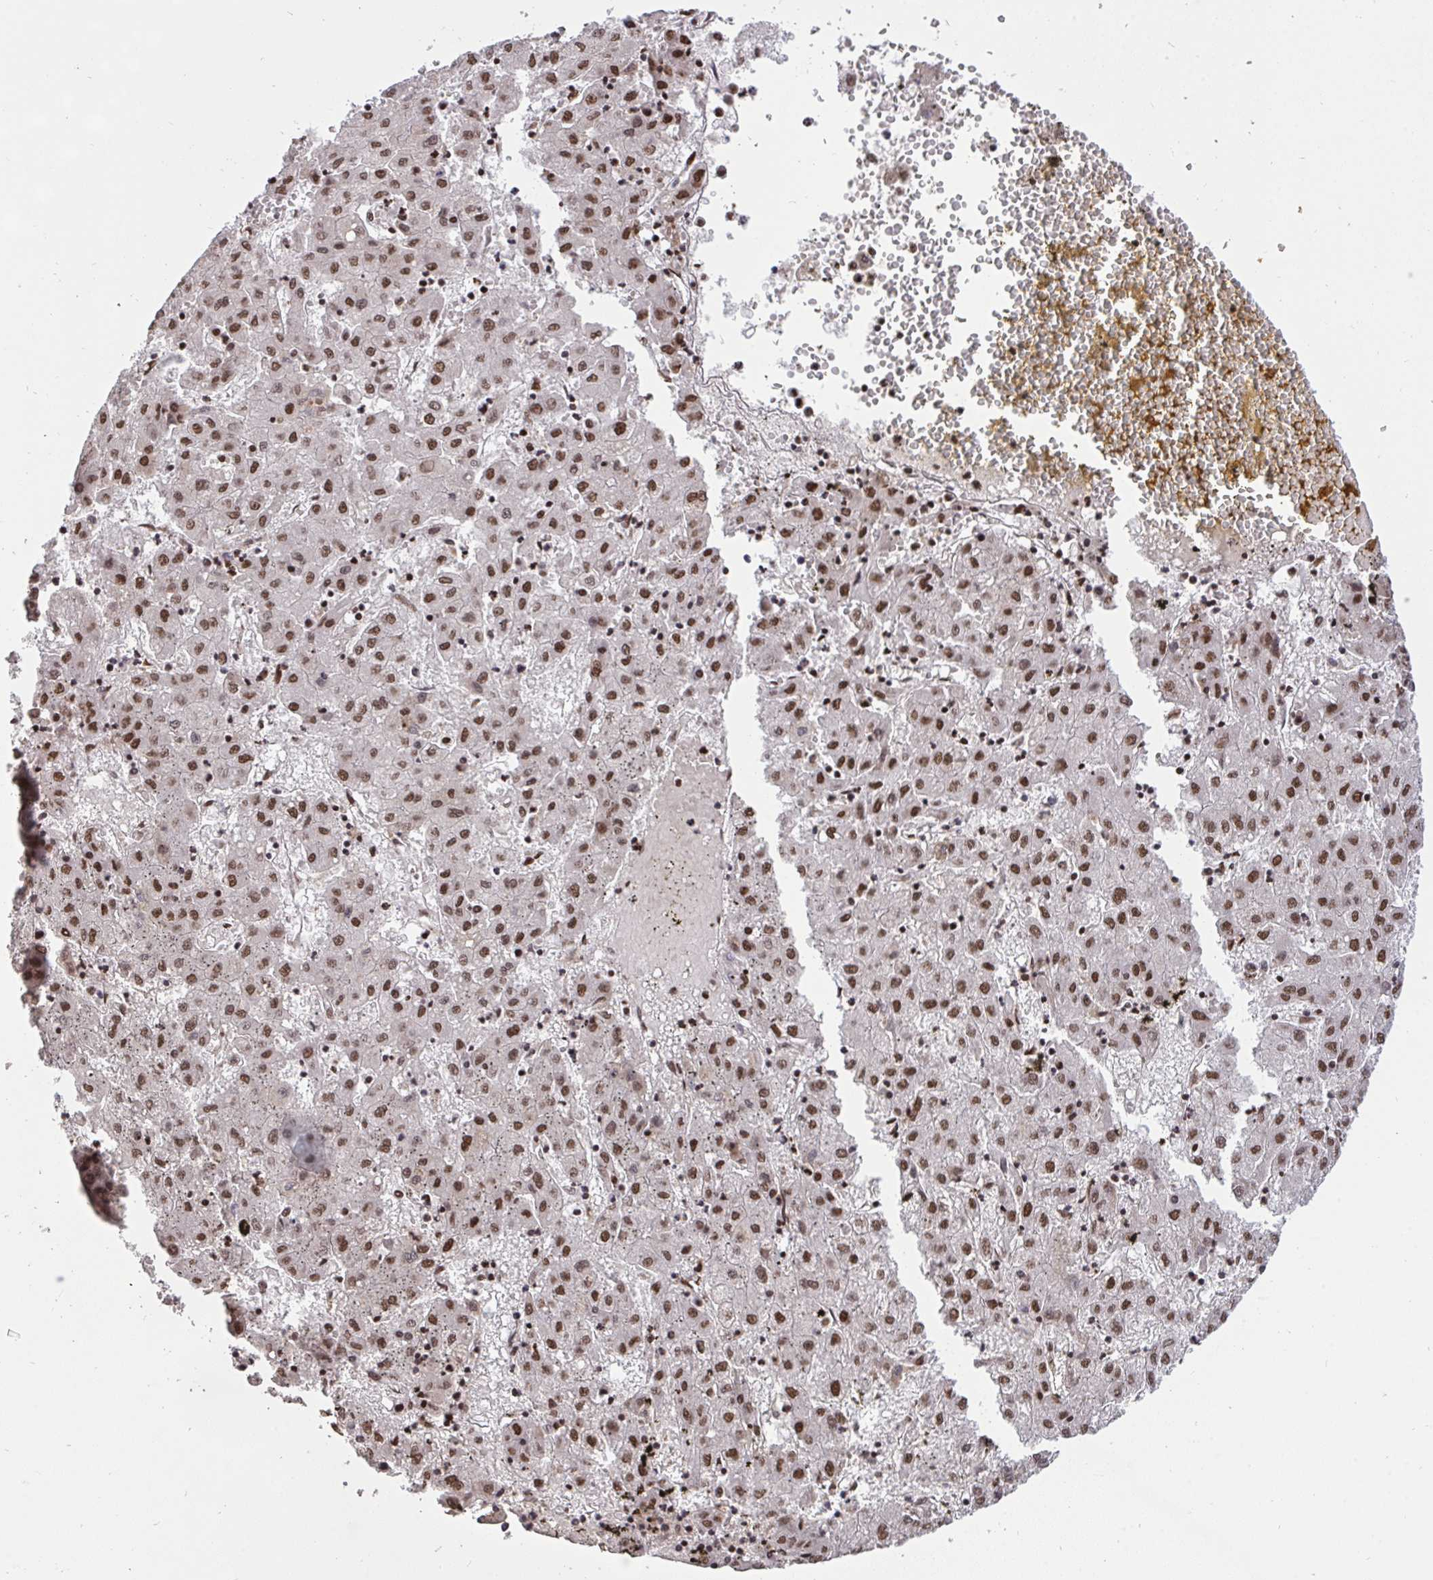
{"staining": {"intensity": "moderate", "quantity": ">75%", "location": "nuclear"}, "tissue": "liver cancer", "cell_type": "Tumor cells", "image_type": "cancer", "snomed": [{"axis": "morphology", "description": "Carcinoma, Hepatocellular, NOS"}, {"axis": "topography", "description": "Liver"}], "caption": "A high-resolution photomicrograph shows immunohistochemistry staining of liver cancer, which demonstrates moderate nuclear positivity in approximately >75% of tumor cells.", "gene": "HNRNPL", "patient": {"sex": "male", "age": 72}}